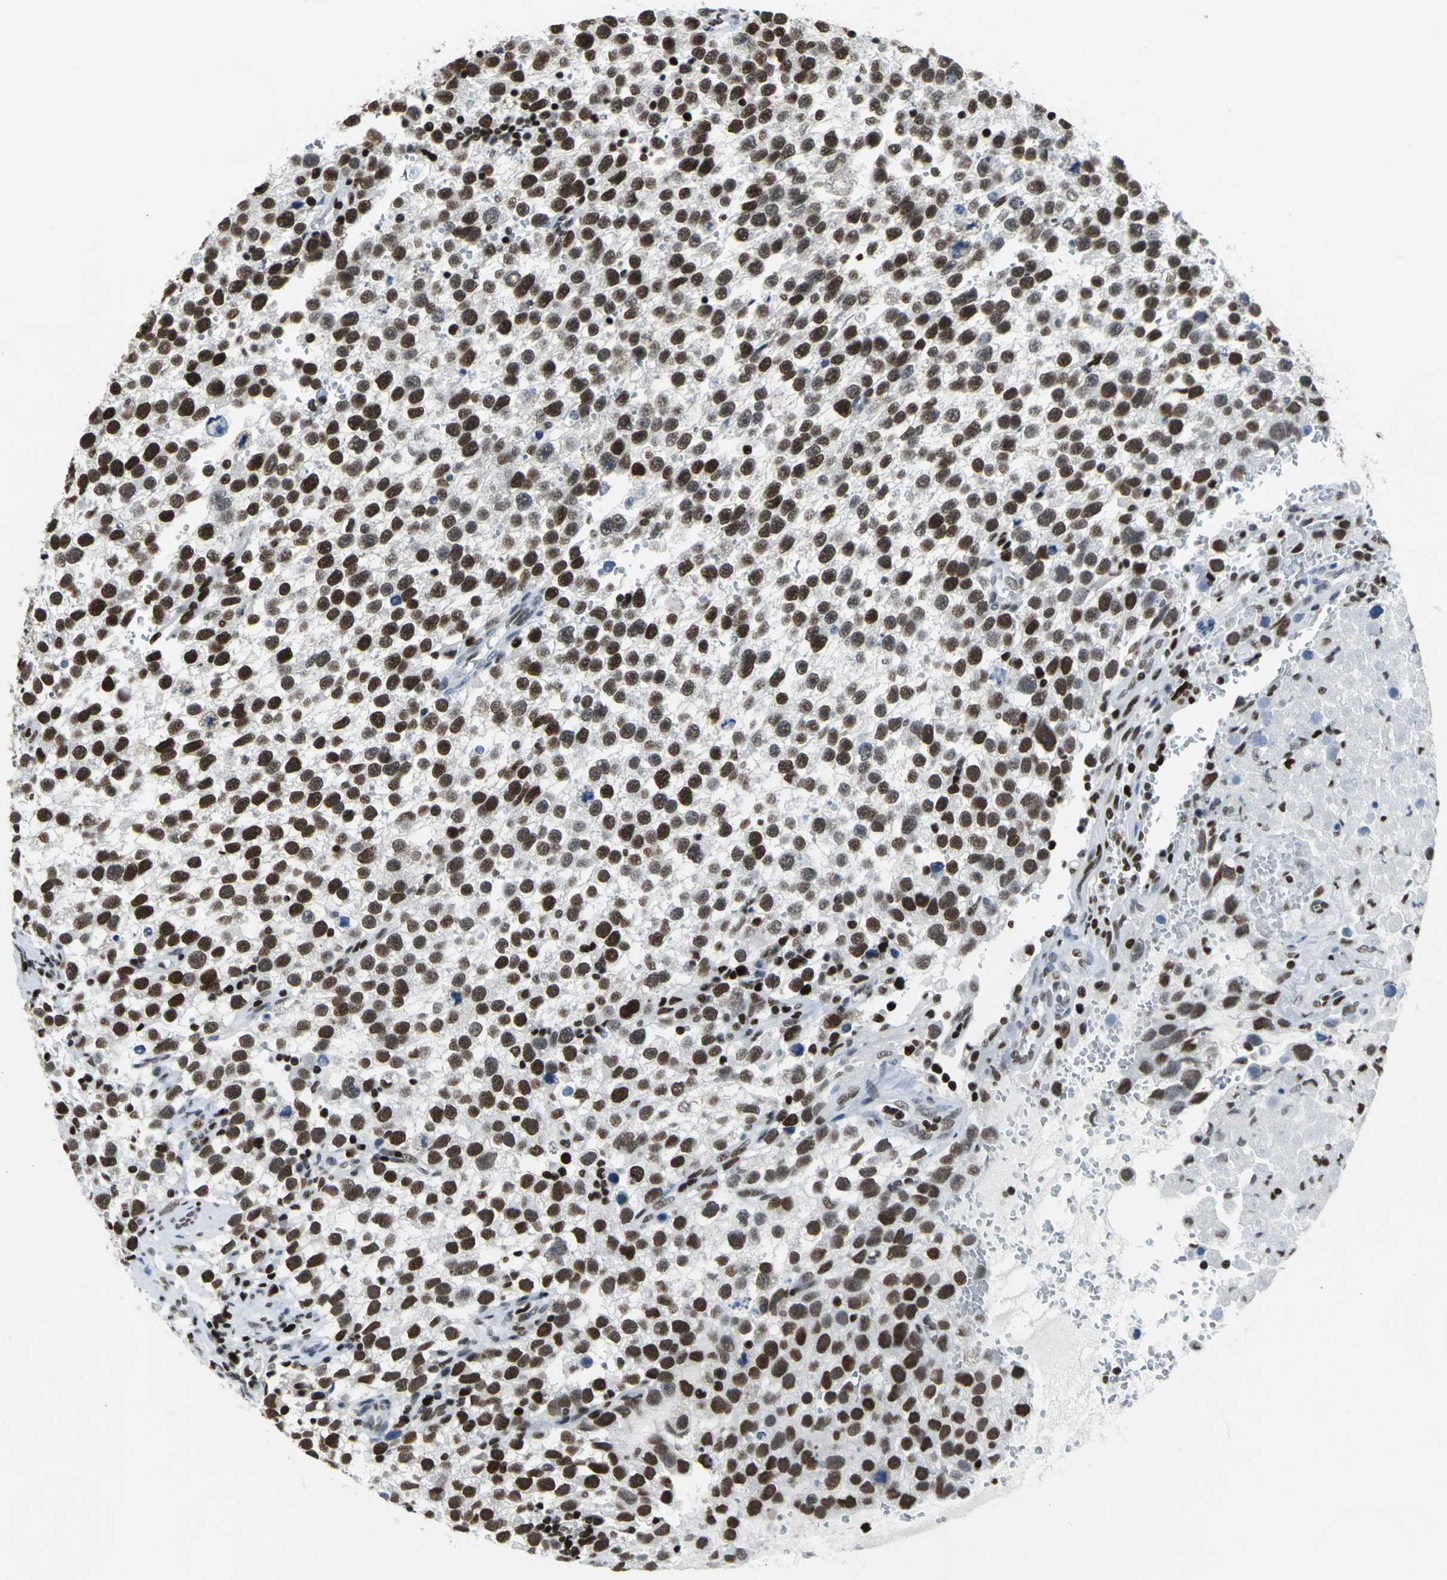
{"staining": {"intensity": "strong", "quantity": ">75%", "location": "nuclear"}, "tissue": "testis cancer", "cell_type": "Tumor cells", "image_type": "cancer", "snomed": [{"axis": "morphology", "description": "Seminoma, NOS"}, {"axis": "topography", "description": "Testis"}], "caption": "Brown immunohistochemical staining in human seminoma (testis) shows strong nuclear staining in approximately >75% of tumor cells.", "gene": "HNRNPD", "patient": {"sex": "male", "age": 33}}